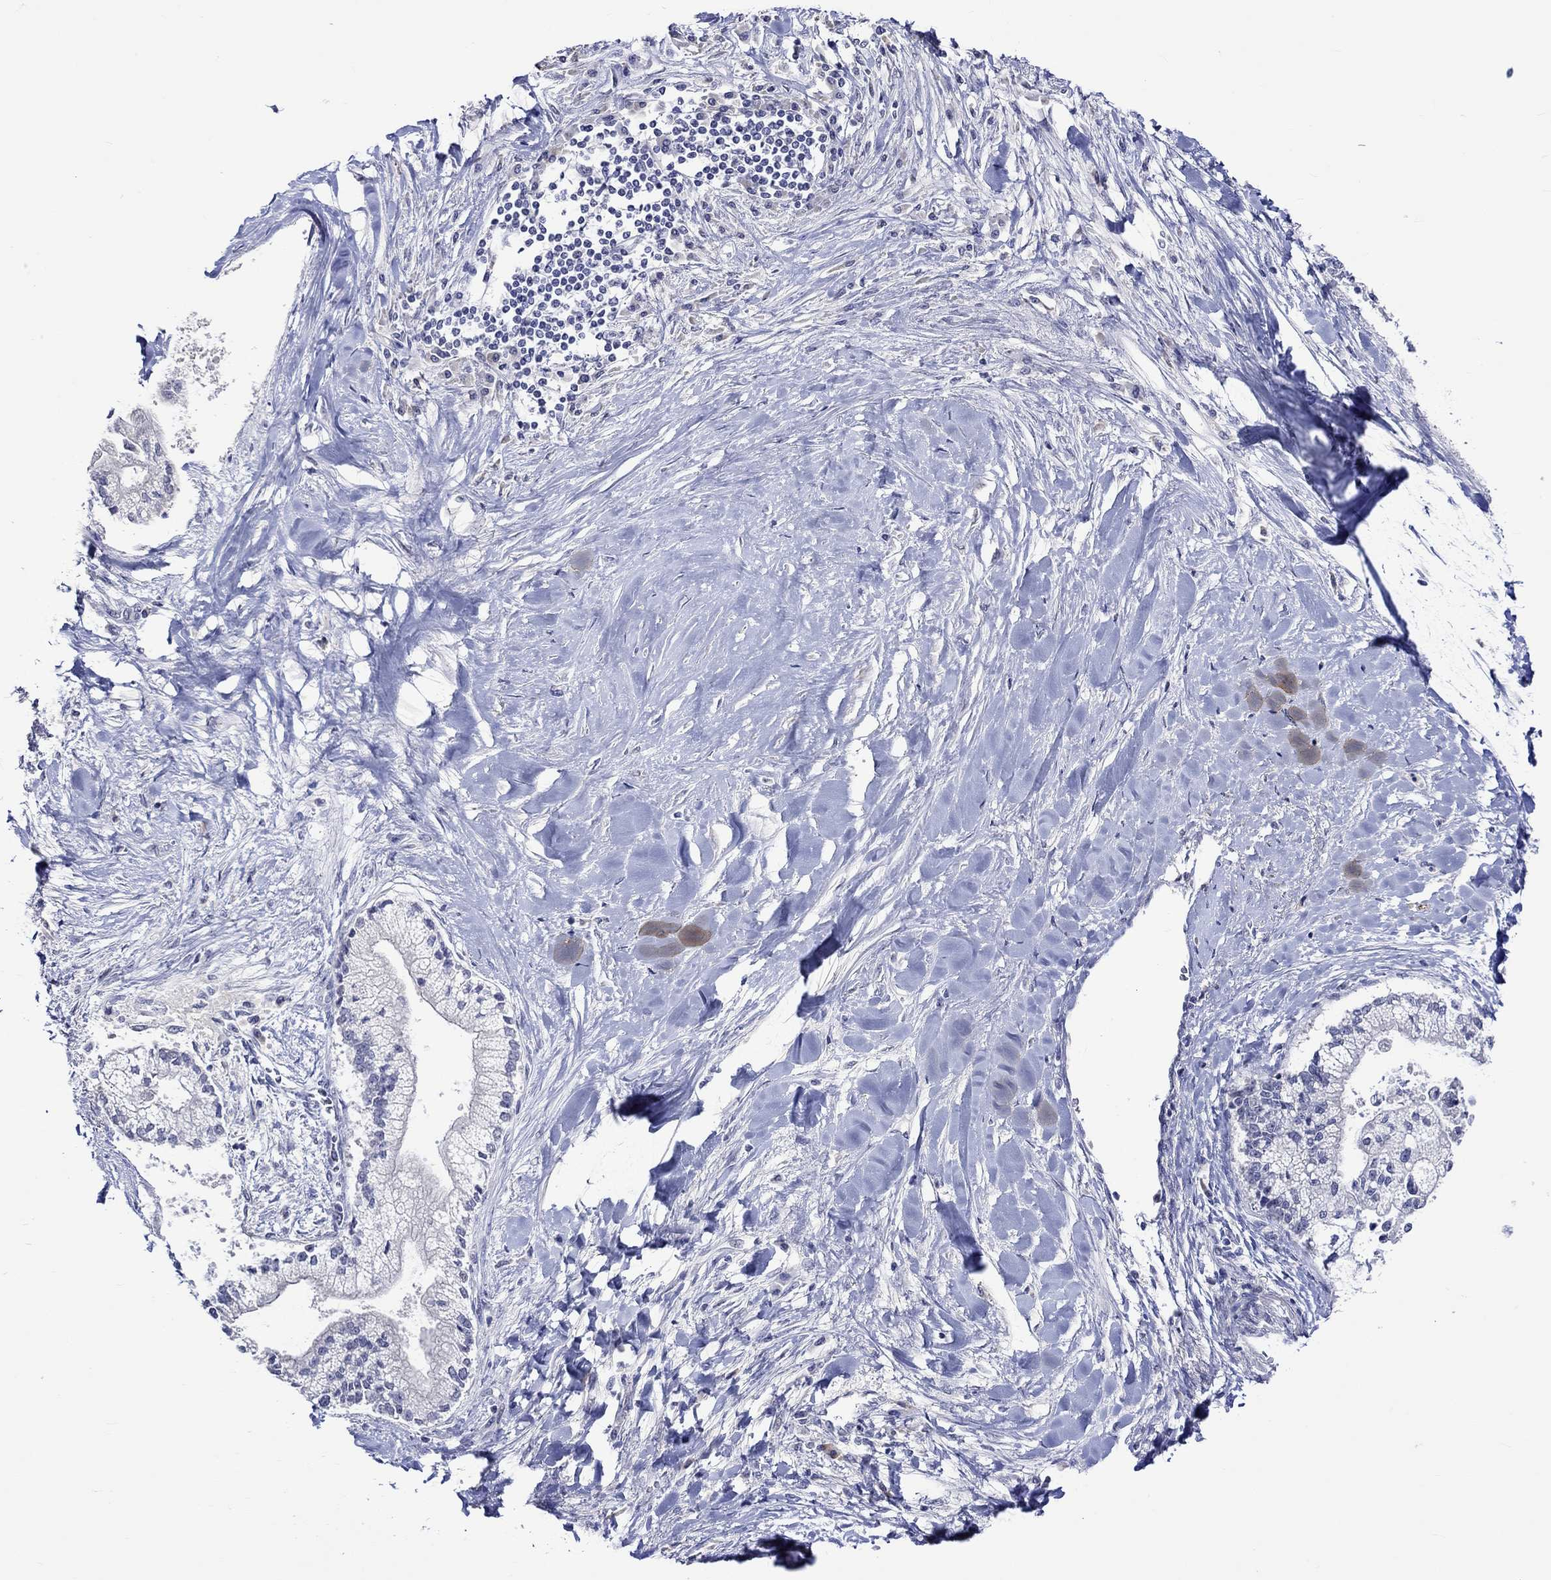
{"staining": {"intensity": "negative", "quantity": "none", "location": "none"}, "tissue": "liver cancer", "cell_type": "Tumor cells", "image_type": "cancer", "snomed": [{"axis": "morphology", "description": "Cholangiocarcinoma"}, {"axis": "topography", "description": "Liver"}], "caption": "Immunohistochemistry (IHC) of liver cancer demonstrates no staining in tumor cells. (Immunohistochemistry (IHC), brightfield microscopy, high magnification).", "gene": "CRYAB", "patient": {"sex": "male", "age": 50}}